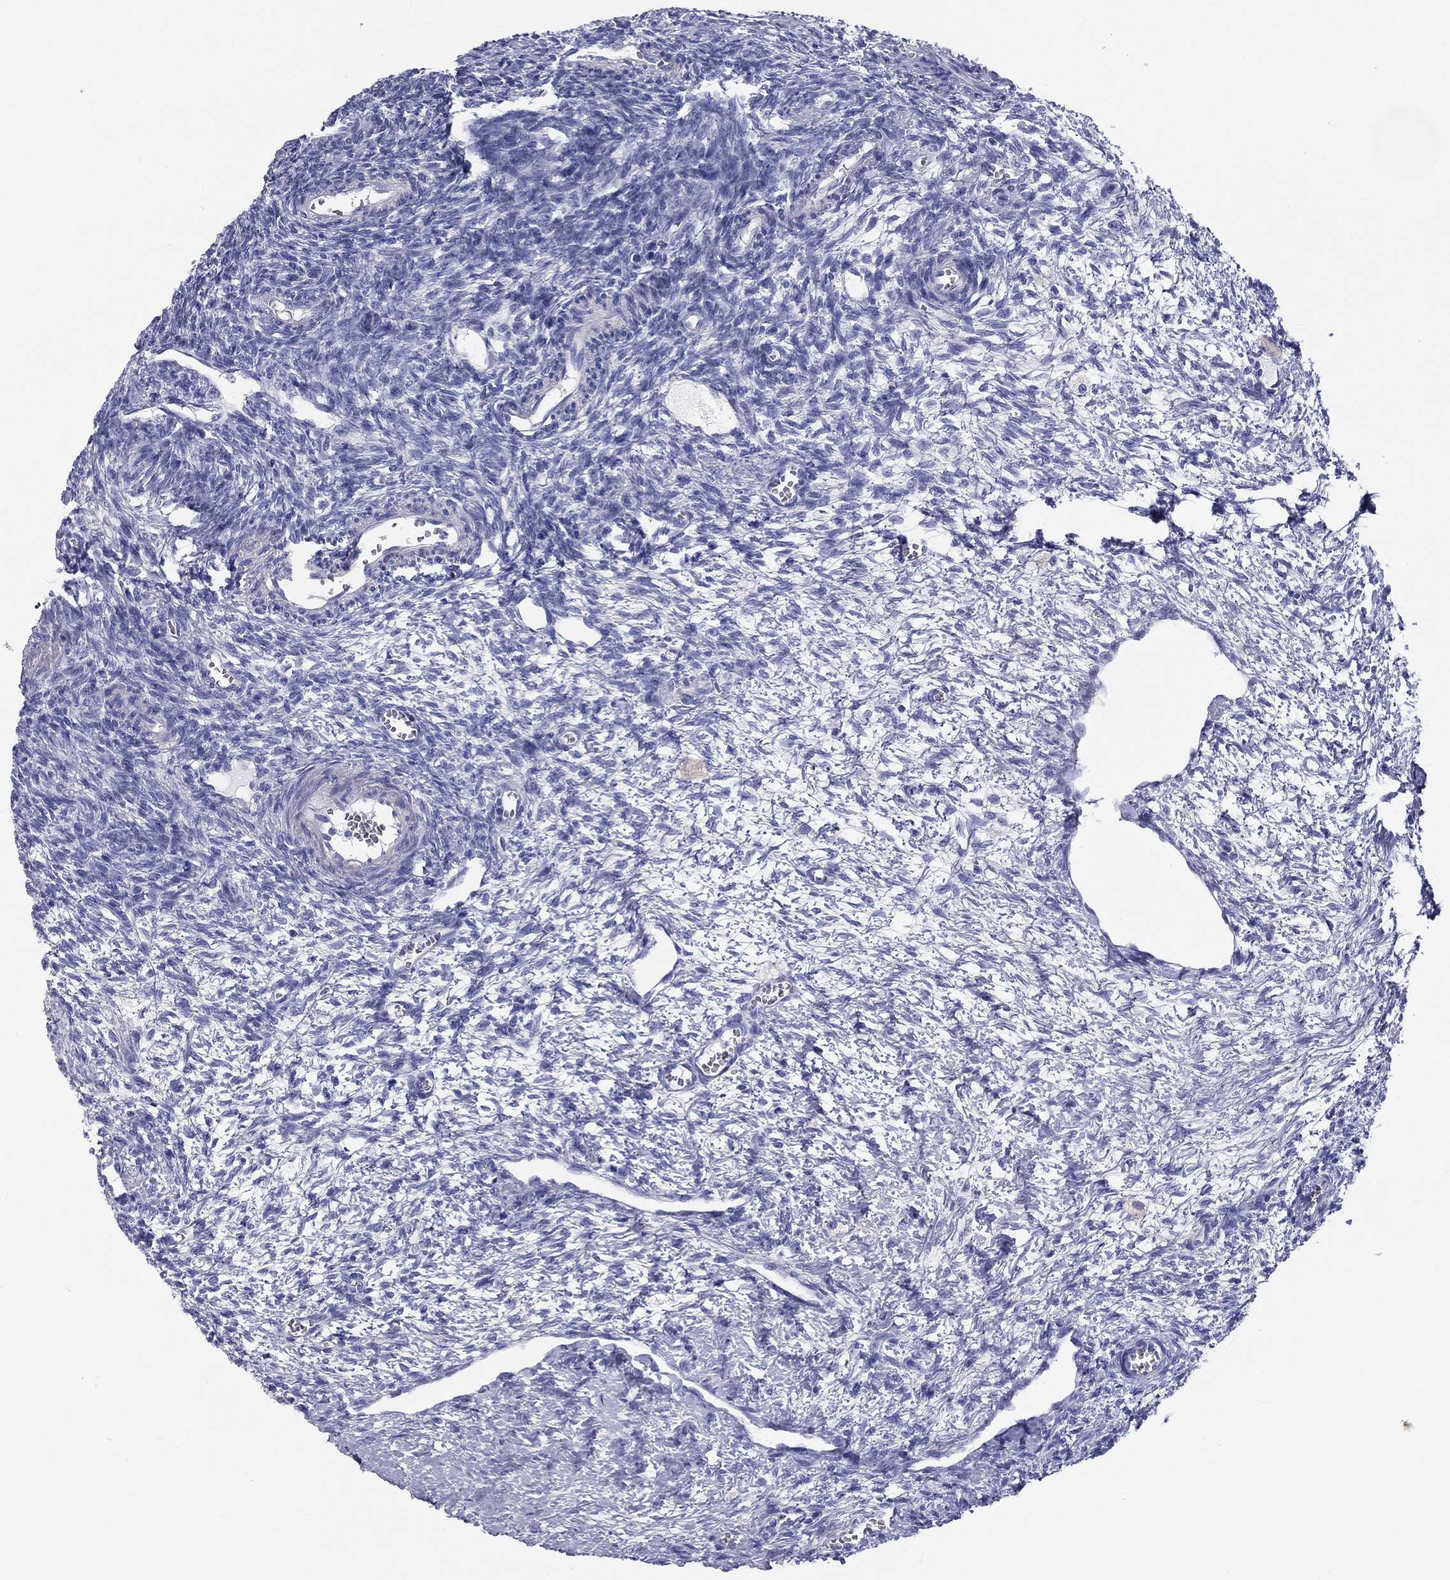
{"staining": {"intensity": "negative", "quantity": "none", "location": "none"}, "tissue": "ovary", "cell_type": "Ovarian stroma cells", "image_type": "normal", "snomed": [{"axis": "morphology", "description": "Normal tissue, NOS"}, {"axis": "topography", "description": "Ovary"}], "caption": "This is an IHC histopathology image of normal ovary. There is no positivity in ovarian stroma cells.", "gene": "DNALI1", "patient": {"sex": "female", "age": 27}}